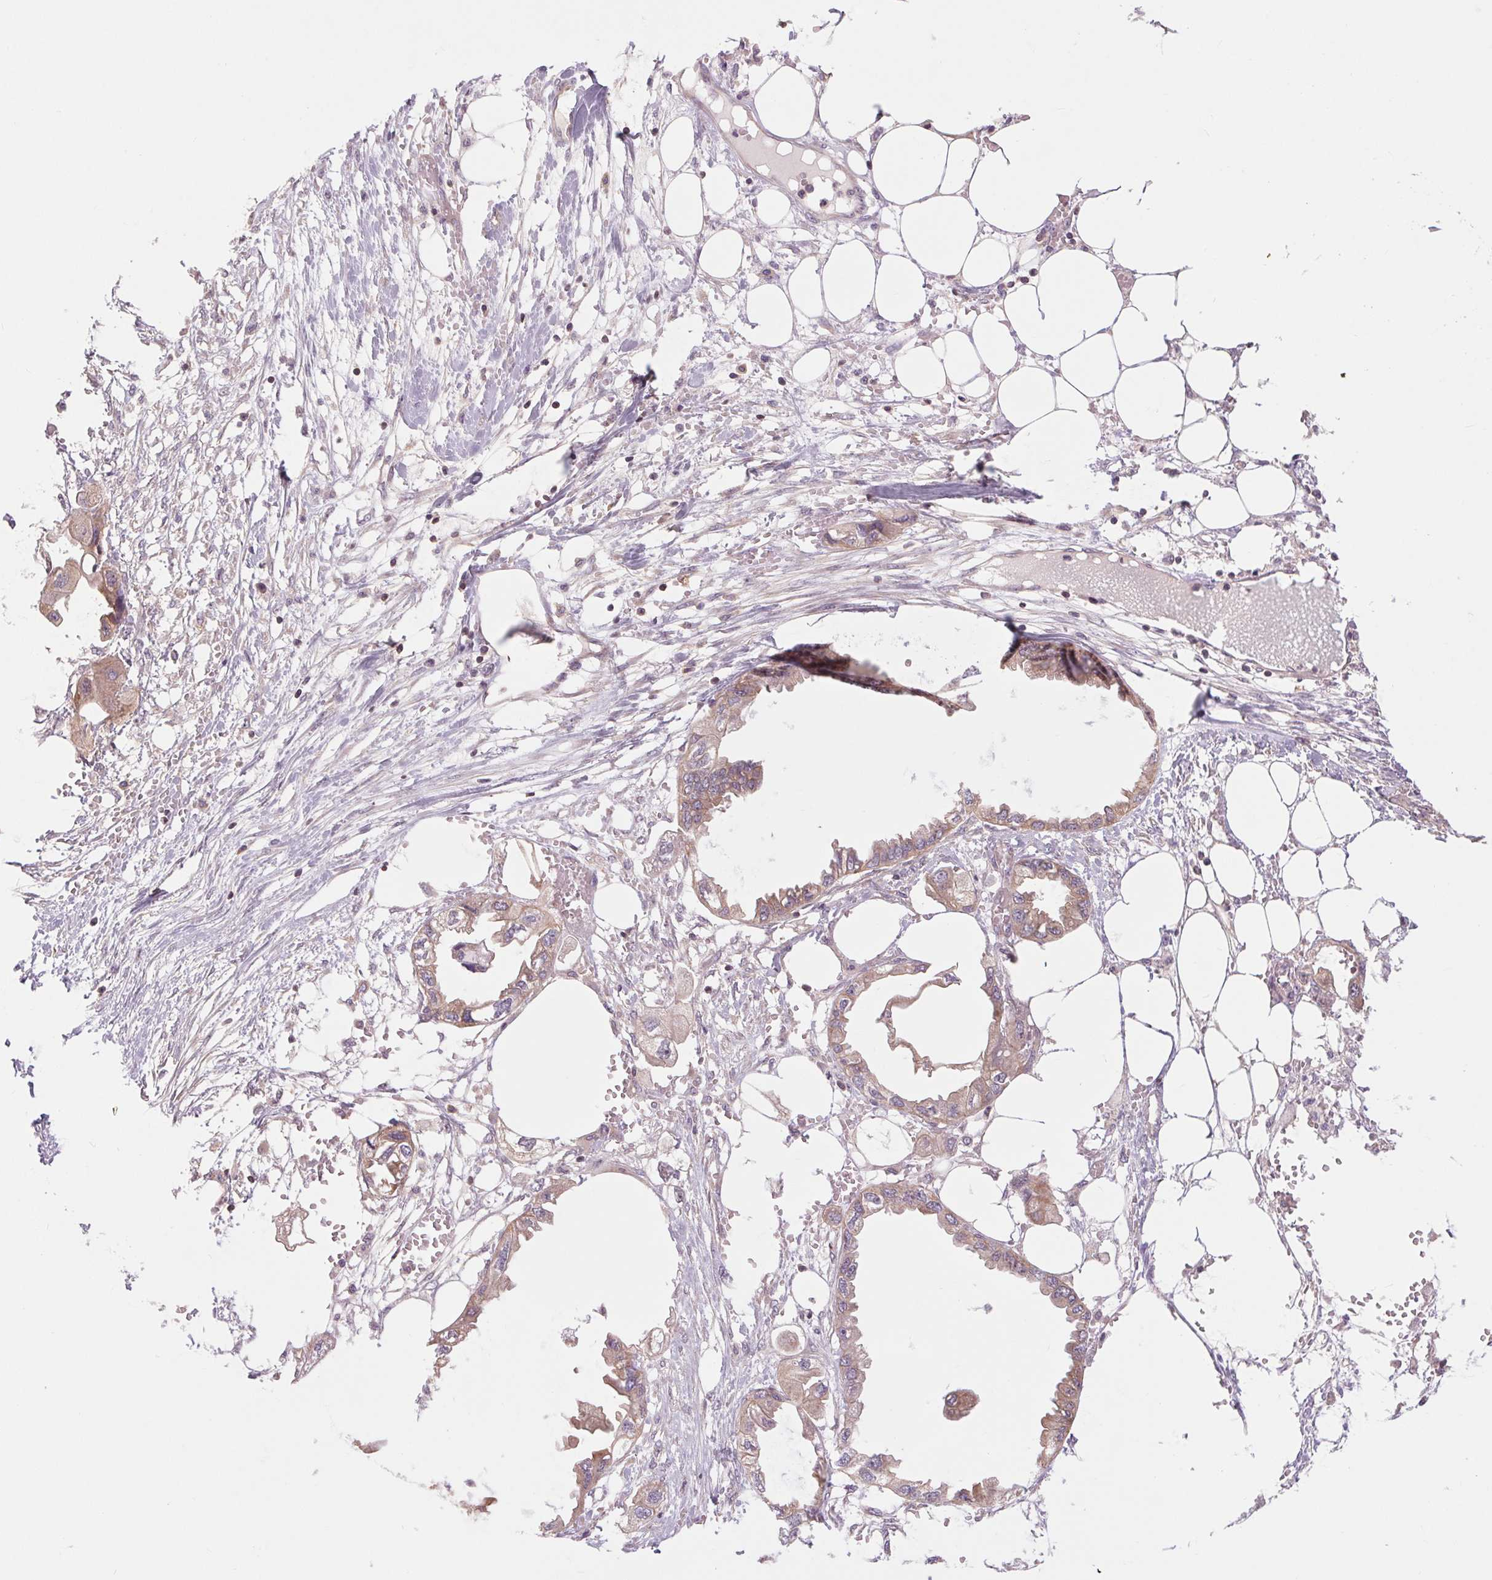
{"staining": {"intensity": "weak", "quantity": ">75%", "location": "cytoplasmic/membranous"}, "tissue": "endometrial cancer", "cell_type": "Tumor cells", "image_type": "cancer", "snomed": [{"axis": "morphology", "description": "Adenocarcinoma, NOS"}, {"axis": "morphology", "description": "Adenocarcinoma, metastatic, NOS"}, {"axis": "topography", "description": "Adipose tissue"}, {"axis": "topography", "description": "Endometrium"}], "caption": "Weak cytoplasmic/membranous protein positivity is appreciated in approximately >75% of tumor cells in metastatic adenocarcinoma (endometrial).", "gene": "SH3RF2", "patient": {"sex": "female", "age": 67}}